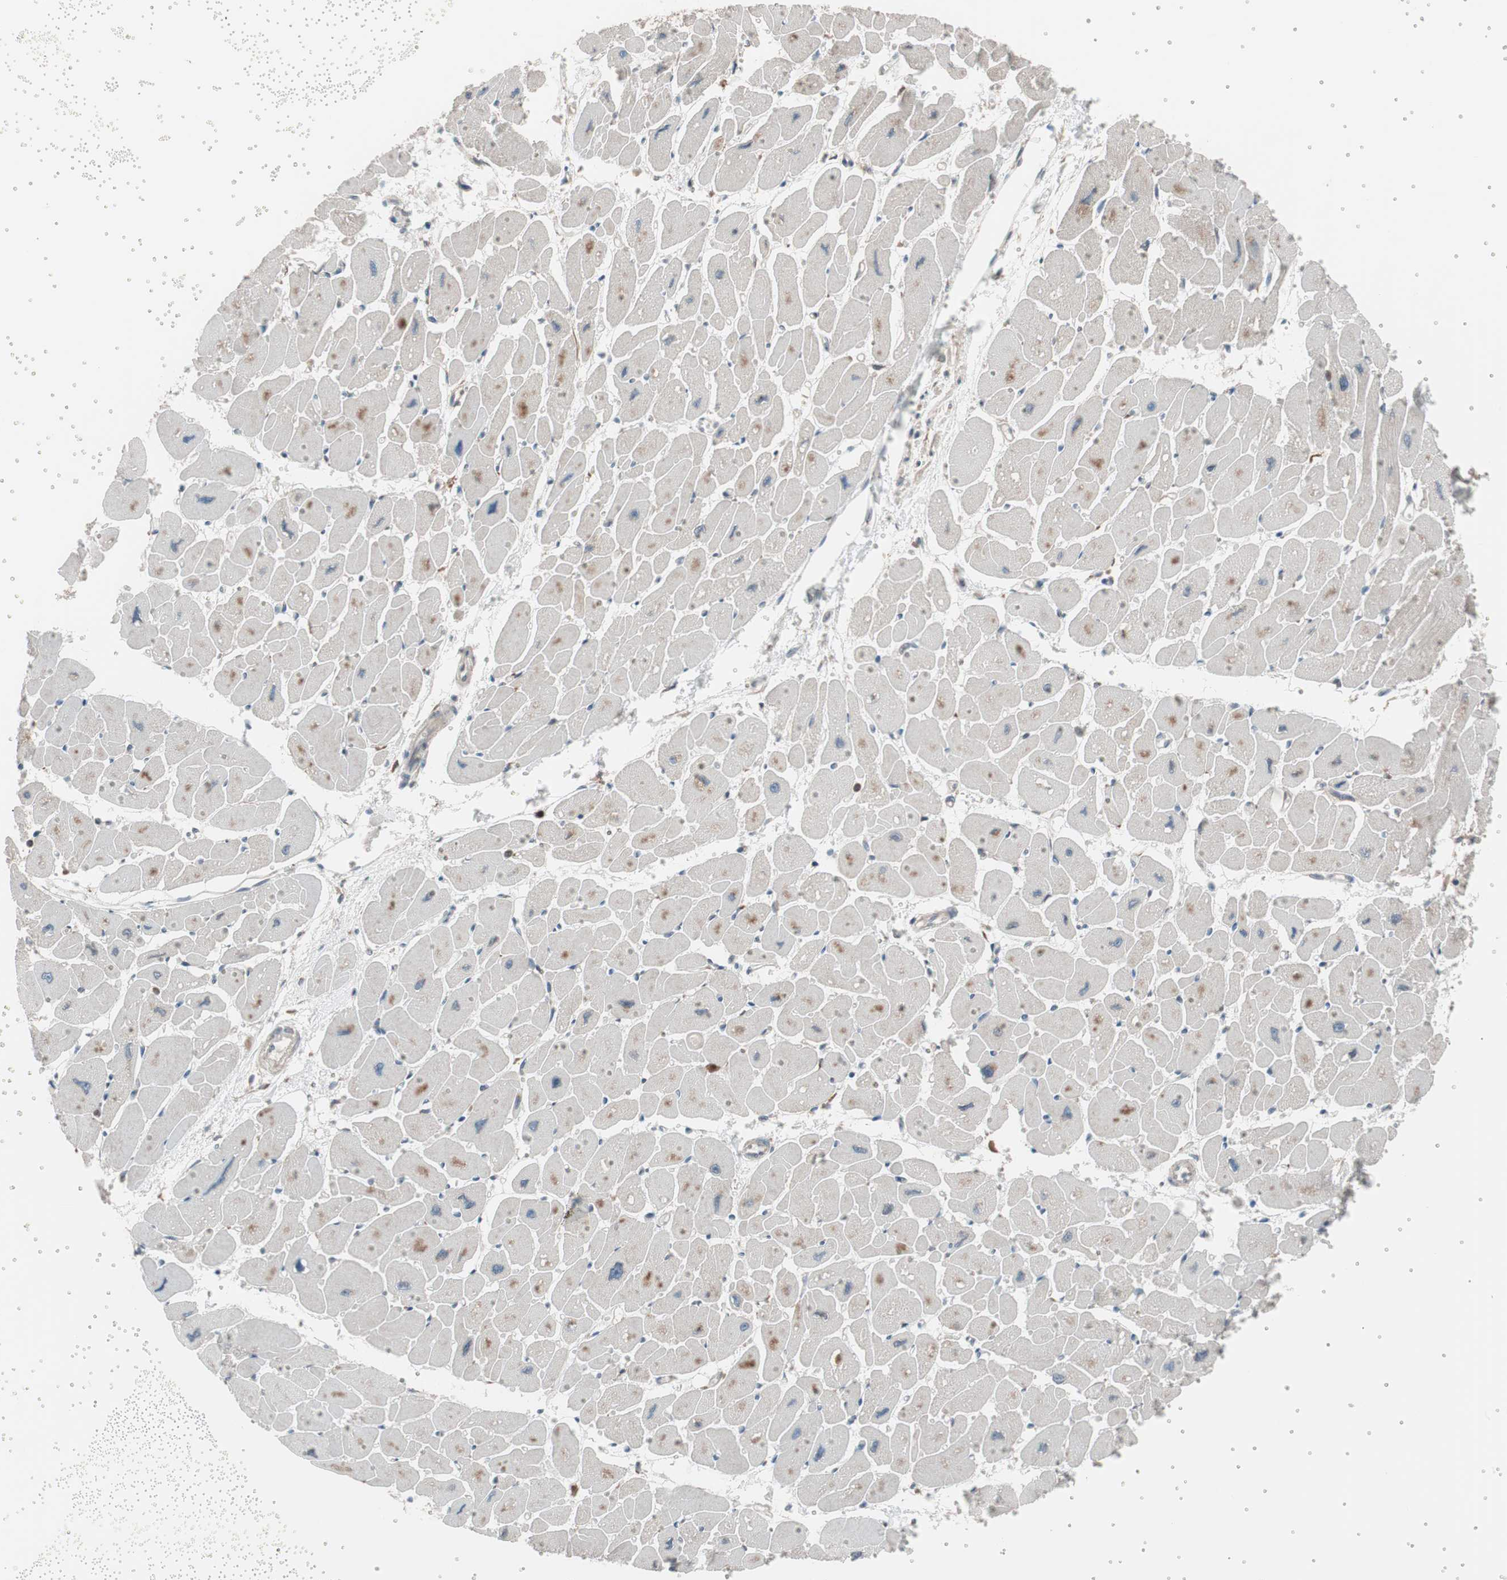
{"staining": {"intensity": "weak", "quantity": "<25%", "location": "nuclear"}, "tissue": "heart muscle", "cell_type": "Cardiomyocytes", "image_type": "normal", "snomed": [{"axis": "morphology", "description": "Normal tissue, NOS"}, {"axis": "topography", "description": "Heart"}], "caption": "Immunohistochemistry (IHC) micrograph of normal heart muscle: heart muscle stained with DAB (3,3'-diaminobenzidine) exhibits no significant protein positivity in cardiomyocytes.", "gene": "SEC31A", "patient": {"sex": "female", "age": 54}}